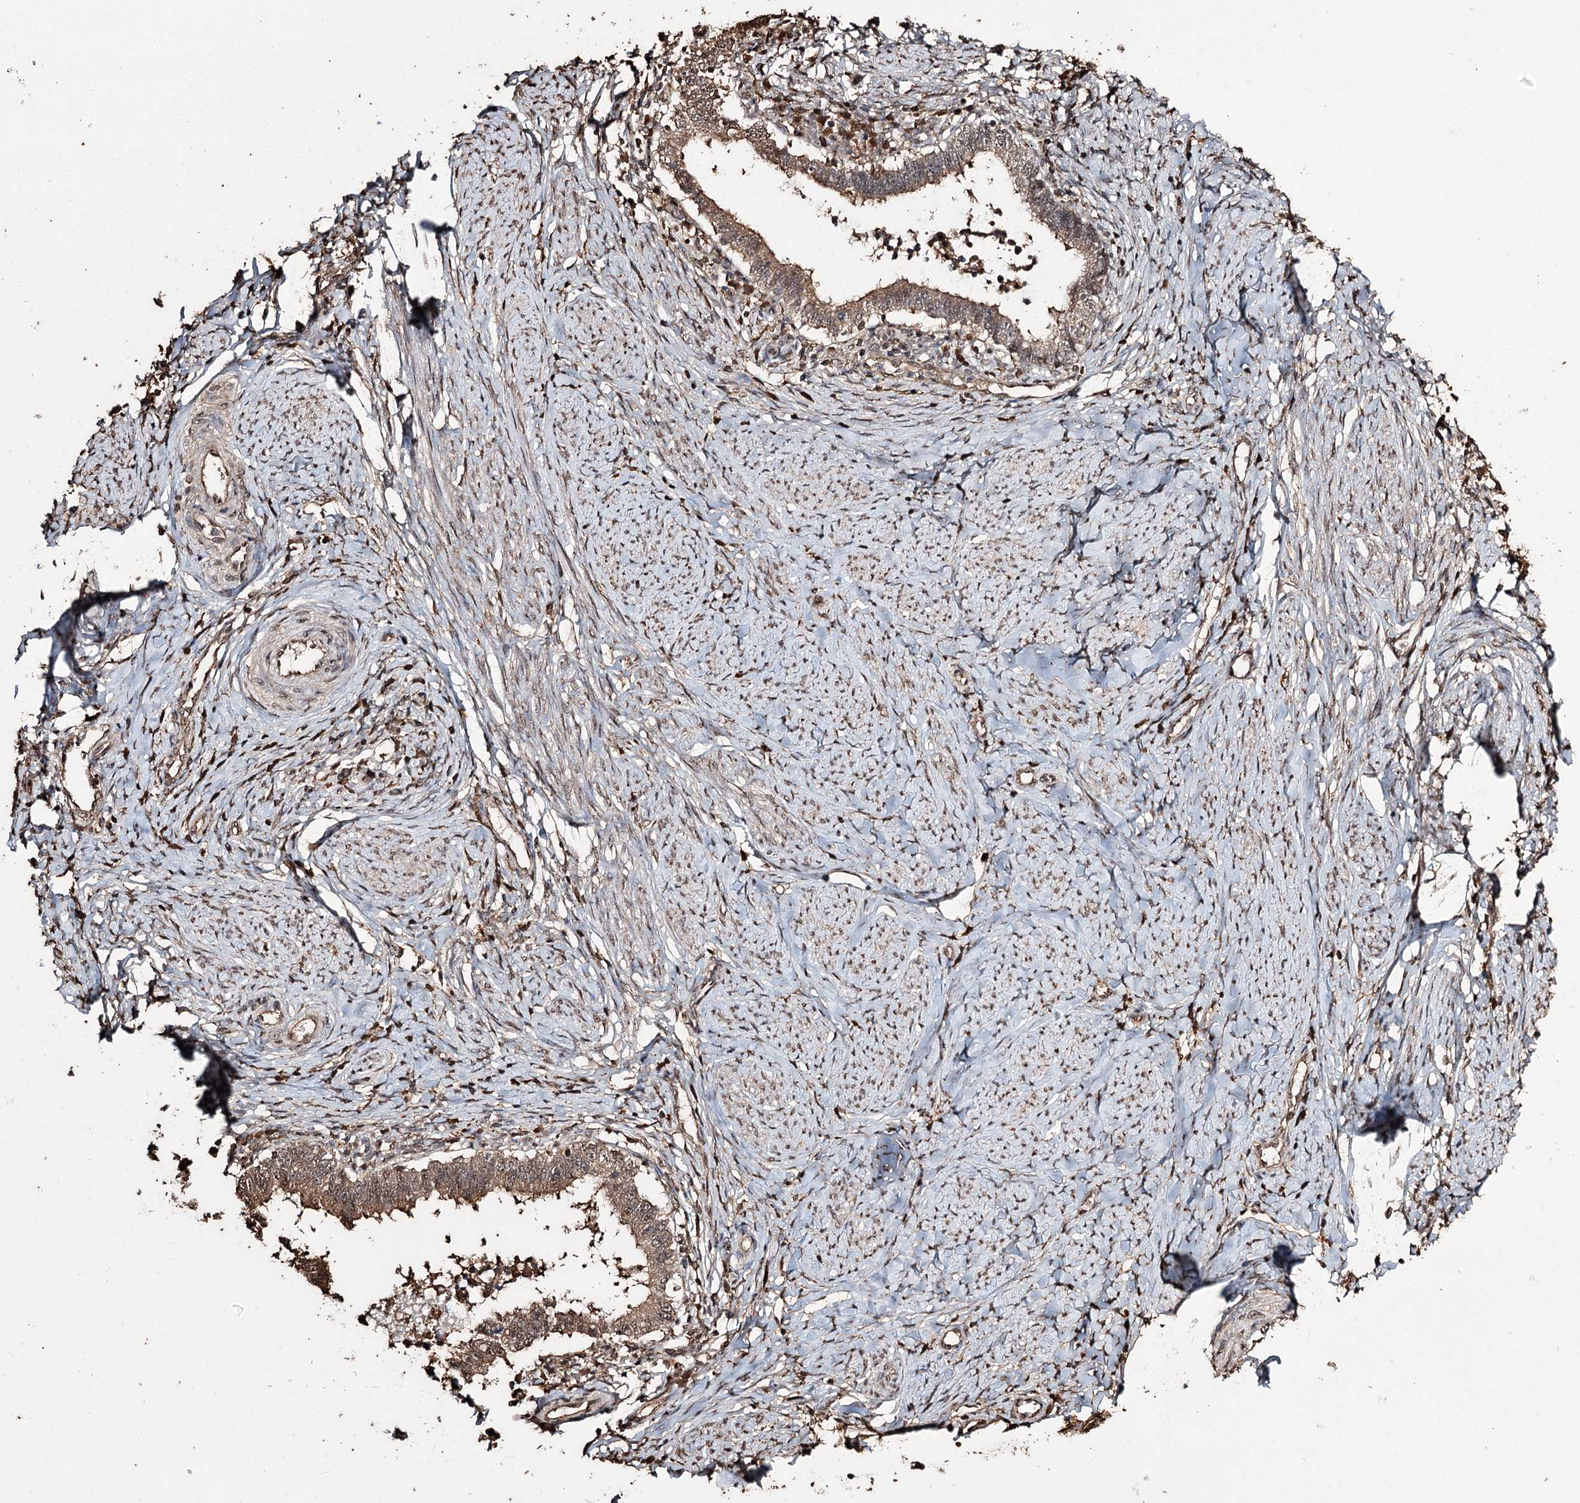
{"staining": {"intensity": "moderate", "quantity": ">75%", "location": "cytoplasmic/membranous"}, "tissue": "cervical cancer", "cell_type": "Tumor cells", "image_type": "cancer", "snomed": [{"axis": "morphology", "description": "Adenocarcinoma, NOS"}, {"axis": "topography", "description": "Cervix"}], "caption": "Adenocarcinoma (cervical) tissue demonstrates moderate cytoplasmic/membranous positivity in approximately >75% of tumor cells, visualized by immunohistochemistry. Ihc stains the protein of interest in brown and the nuclei are stained blue.", "gene": "PLCH1", "patient": {"sex": "female", "age": 36}}